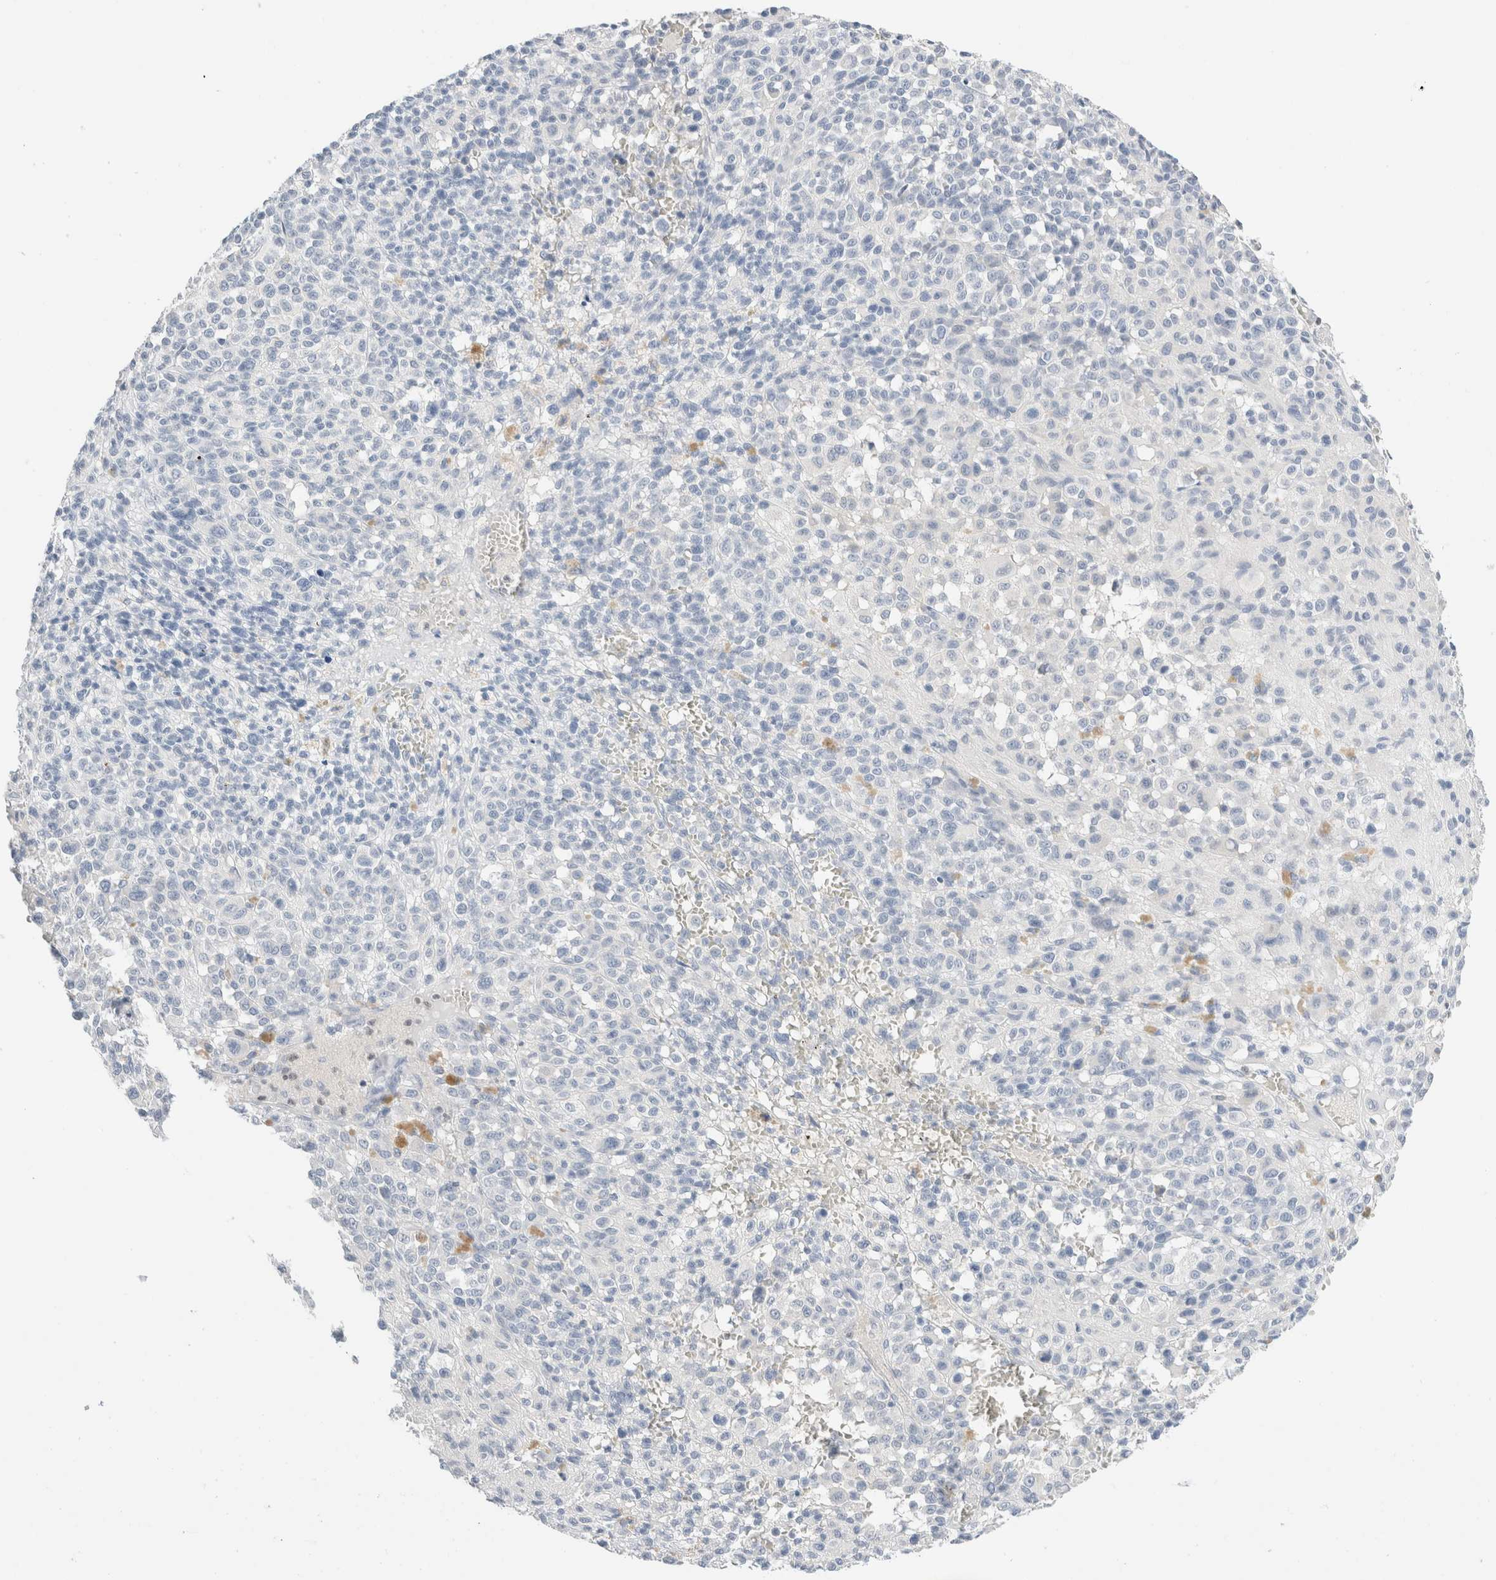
{"staining": {"intensity": "negative", "quantity": "none", "location": "none"}, "tissue": "melanoma", "cell_type": "Tumor cells", "image_type": "cancer", "snomed": [{"axis": "morphology", "description": "Malignant melanoma, Metastatic site"}, {"axis": "topography", "description": "Skin"}], "caption": "A micrograph of human malignant melanoma (metastatic site) is negative for staining in tumor cells.", "gene": "ADAM30", "patient": {"sex": "female", "age": 74}}